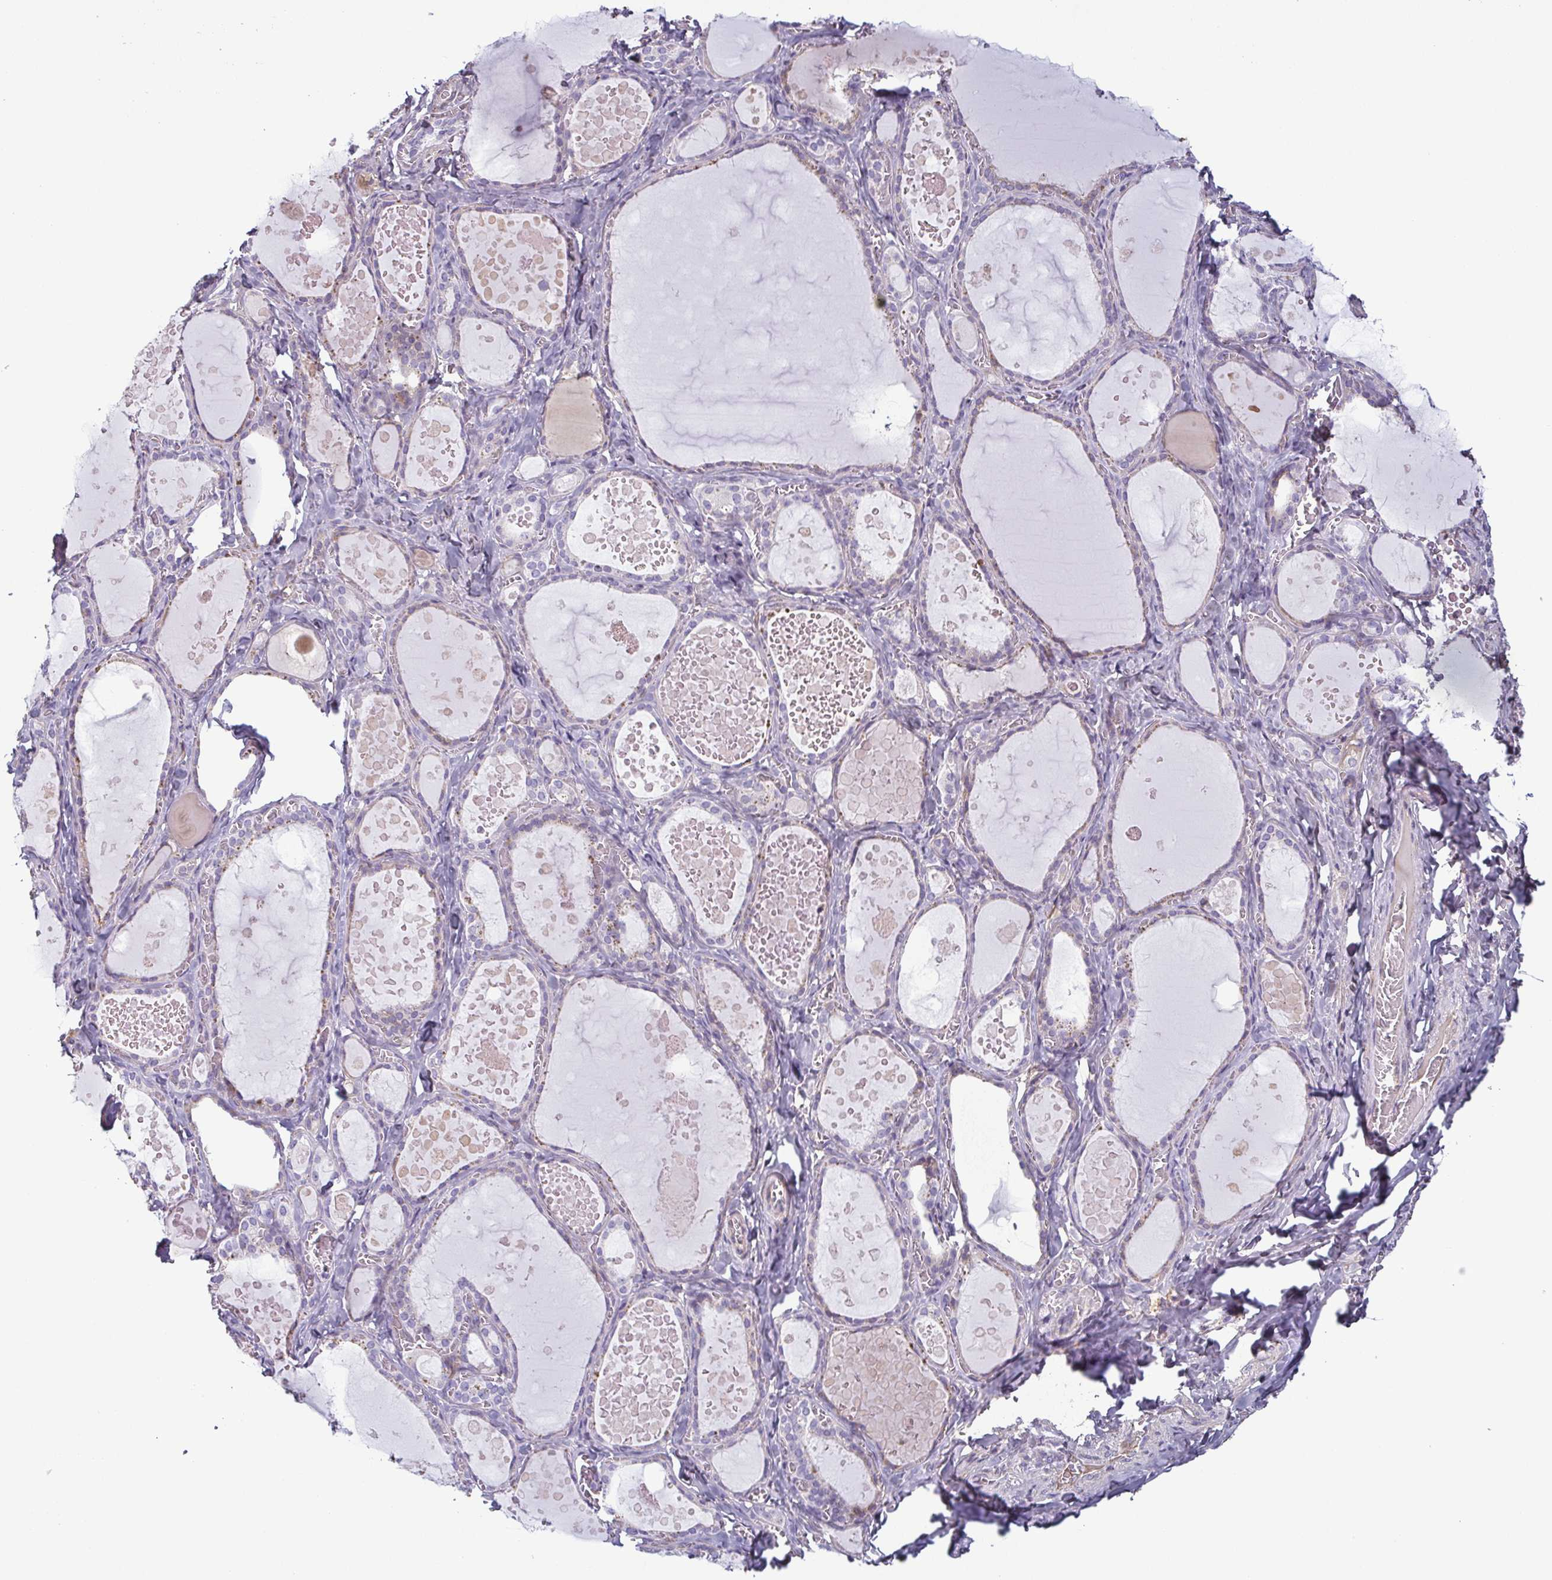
{"staining": {"intensity": "weak", "quantity": "25%-75%", "location": "cytoplasmic/membranous"}, "tissue": "thyroid gland", "cell_type": "Glandular cells", "image_type": "normal", "snomed": [{"axis": "morphology", "description": "Normal tissue, NOS"}, {"axis": "topography", "description": "Thyroid gland"}], "caption": "Protein staining of benign thyroid gland reveals weak cytoplasmic/membranous positivity in about 25%-75% of glandular cells.", "gene": "ECM1", "patient": {"sex": "female", "age": 56}}